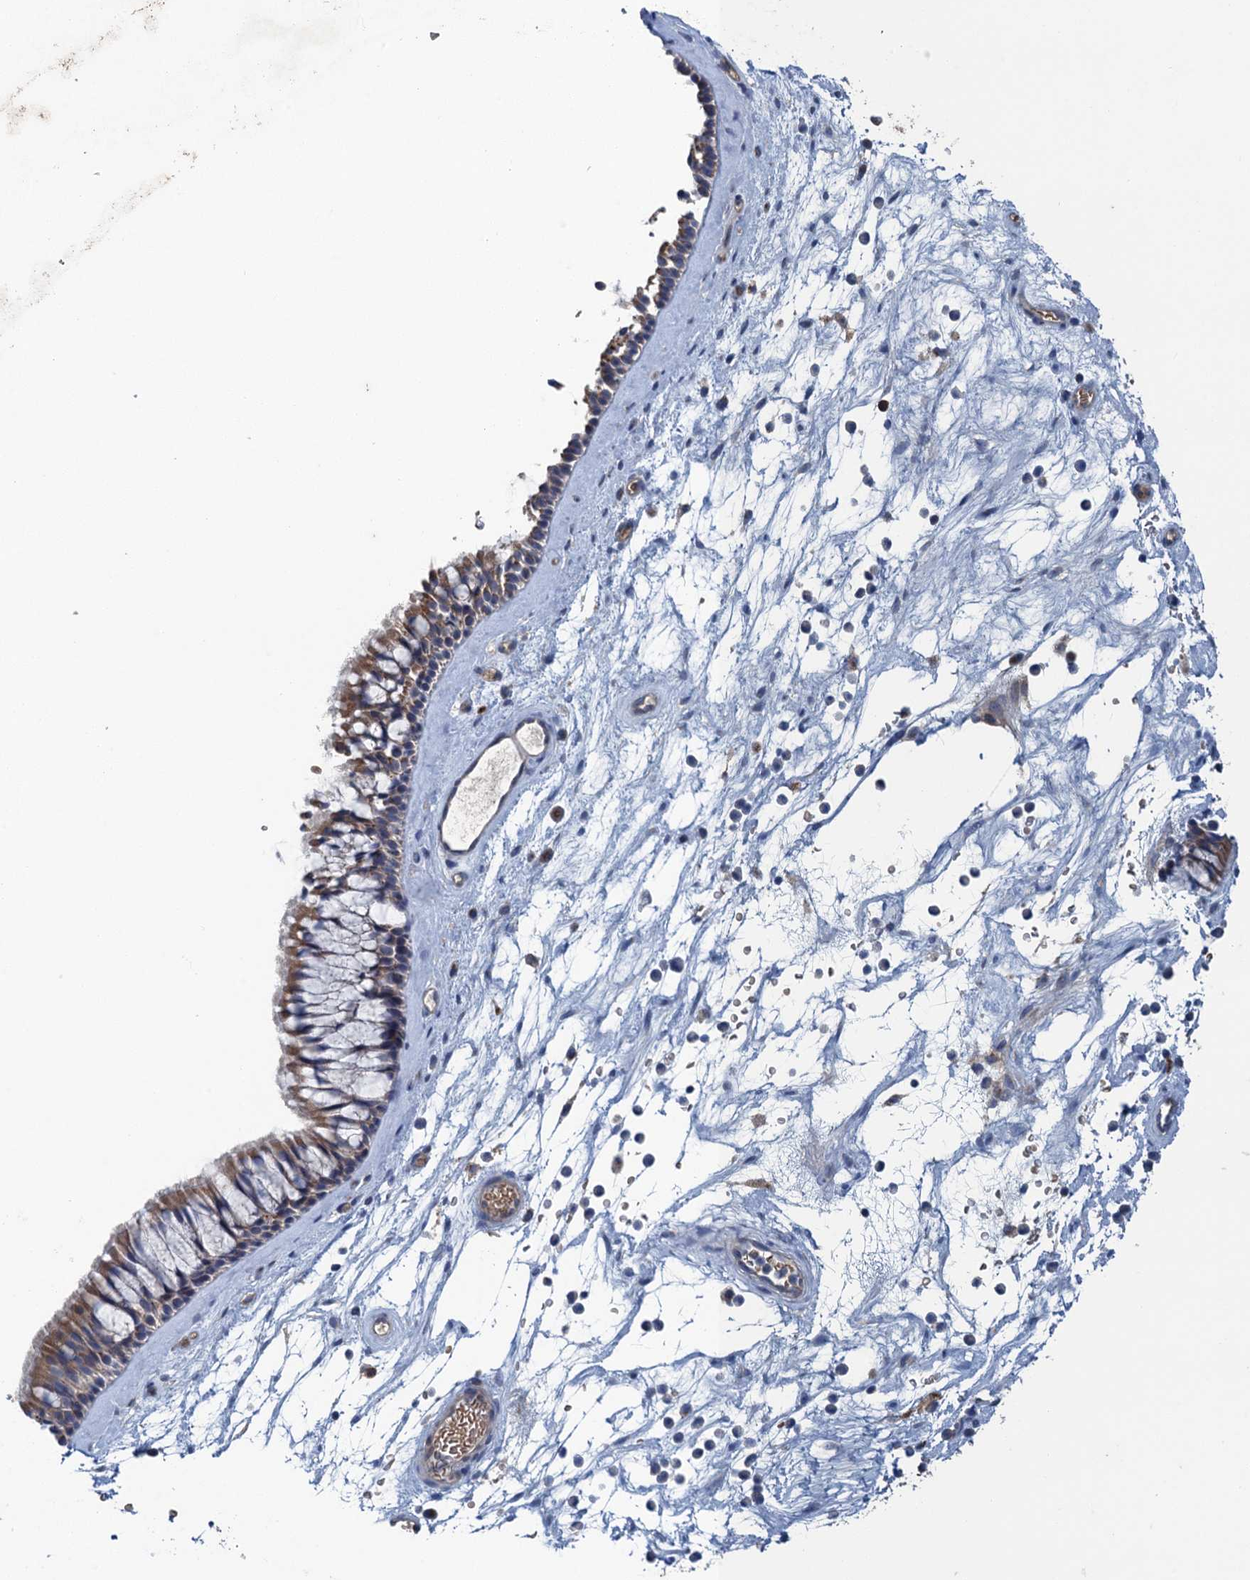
{"staining": {"intensity": "moderate", "quantity": ">75%", "location": "cytoplasmic/membranous"}, "tissue": "nasopharynx", "cell_type": "Respiratory epithelial cells", "image_type": "normal", "snomed": [{"axis": "morphology", "description": "Normal tissue, NOS"}, {"axis": "topography", "description": "Nasopharynx"}], "caption": "Immunohistochemistry photomicrograph of normal human nasopharynx stained for a protein (brown), which shows medium levels of moderate cytoplasmic/membranous staining in approximately >75% of respiratory epithelial cells.", "gene": "KBTBD8", "patient": {"sex": "male", "age": 64}}